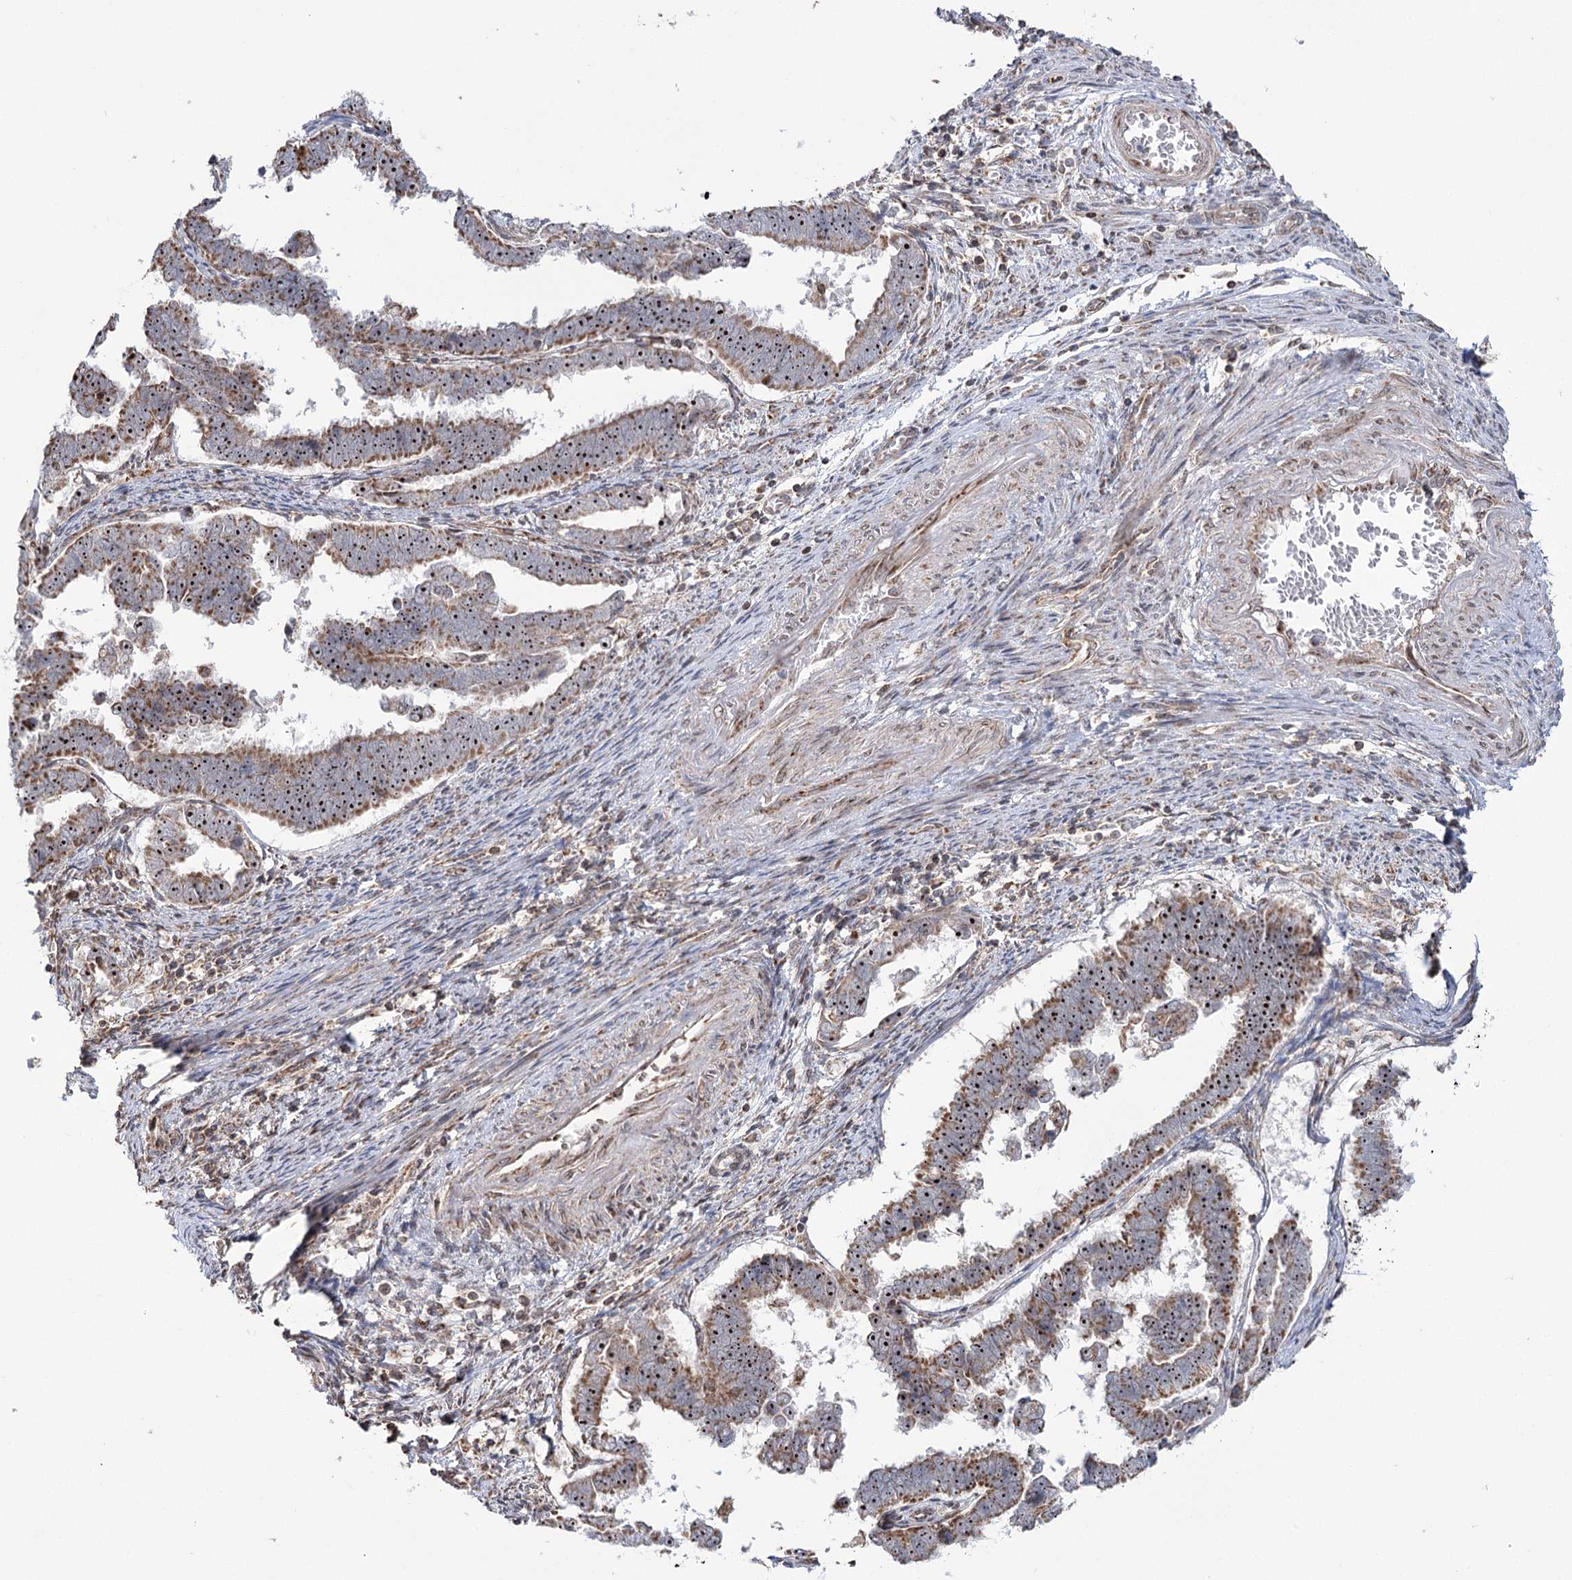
{"staining": {"intensity": "moderate", "quantity": ">75%", "location": "cytoplasmic/membranous,nuclear"}, "tissue": "endometrial cancer", "cell_type": "Tumor cells", "image_type": "cancer", "snomed": [{"axis": "morphology", "description": "Adenocarcinoma, NOS"}, {"axis": "topography", "description": "Endometrium"}], "caption": "This histopathology image reveals immunohistochemistry staining of human endometrial adenocarcinoma, with medium moderate cytoplasmic/membranous and nuclear staining in approximately >75% of tumor cells.", "gene": "STEEP1", "patient": {"sex": "female", "age": 75}}